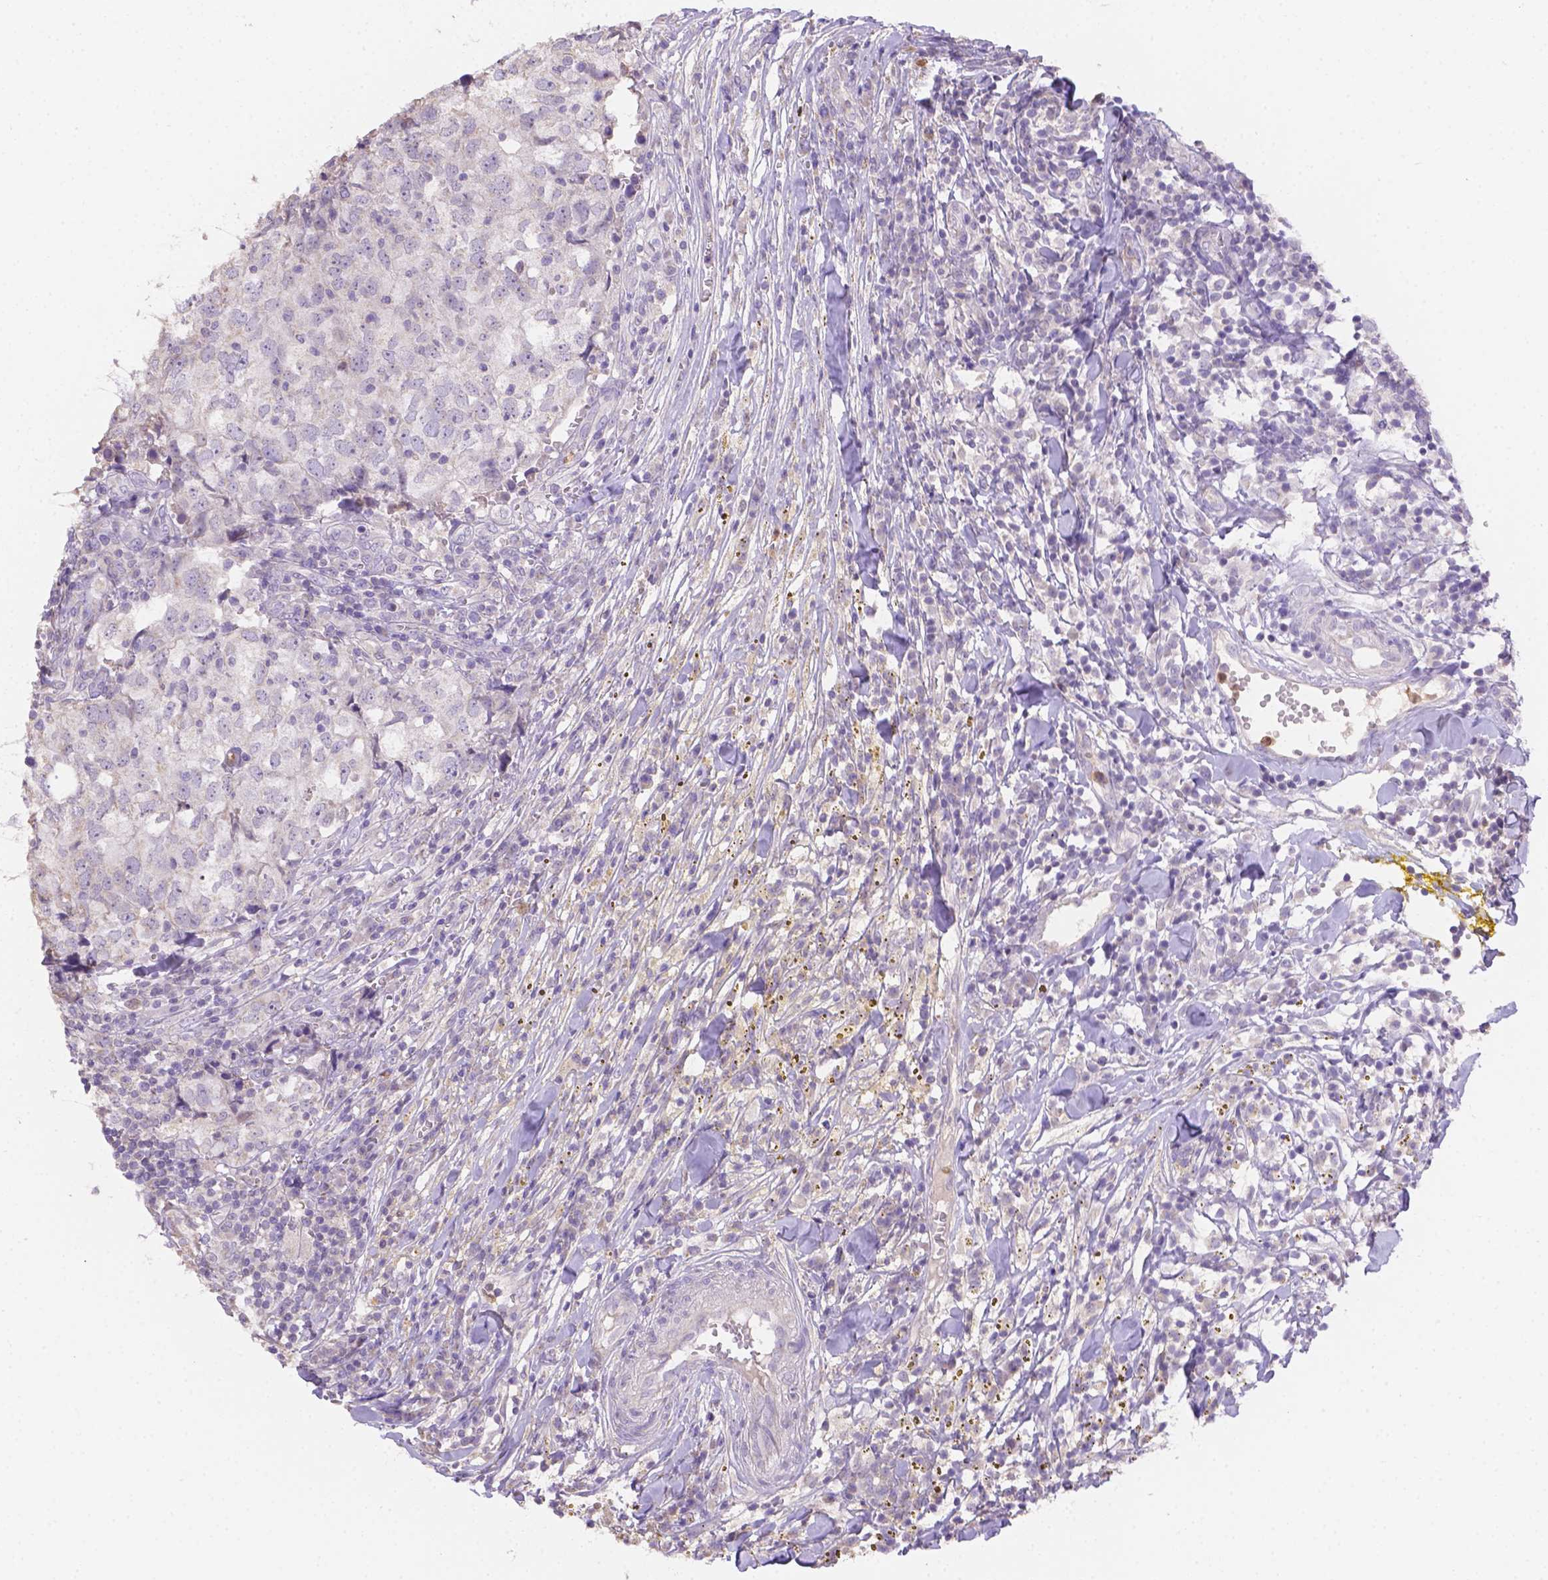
{"staining": {"intensity": "negative", "quantity": "none", "location": "none"}, "tissue": "breast cancer", "cell_type": "Tumor cells", "image_type": "cancer", "snomed": [{"axis": "morphology", "description": "Duct carcinoma"}, {"axis": "topography", "description": "Breast"}], "caption": "This is an immunohistochemistry (IHC) histopathology image of human breast cancer. There is no expression in tumor cells.", "gene": "NXPE2", "patient": {"sex": "female", "age": 30}}